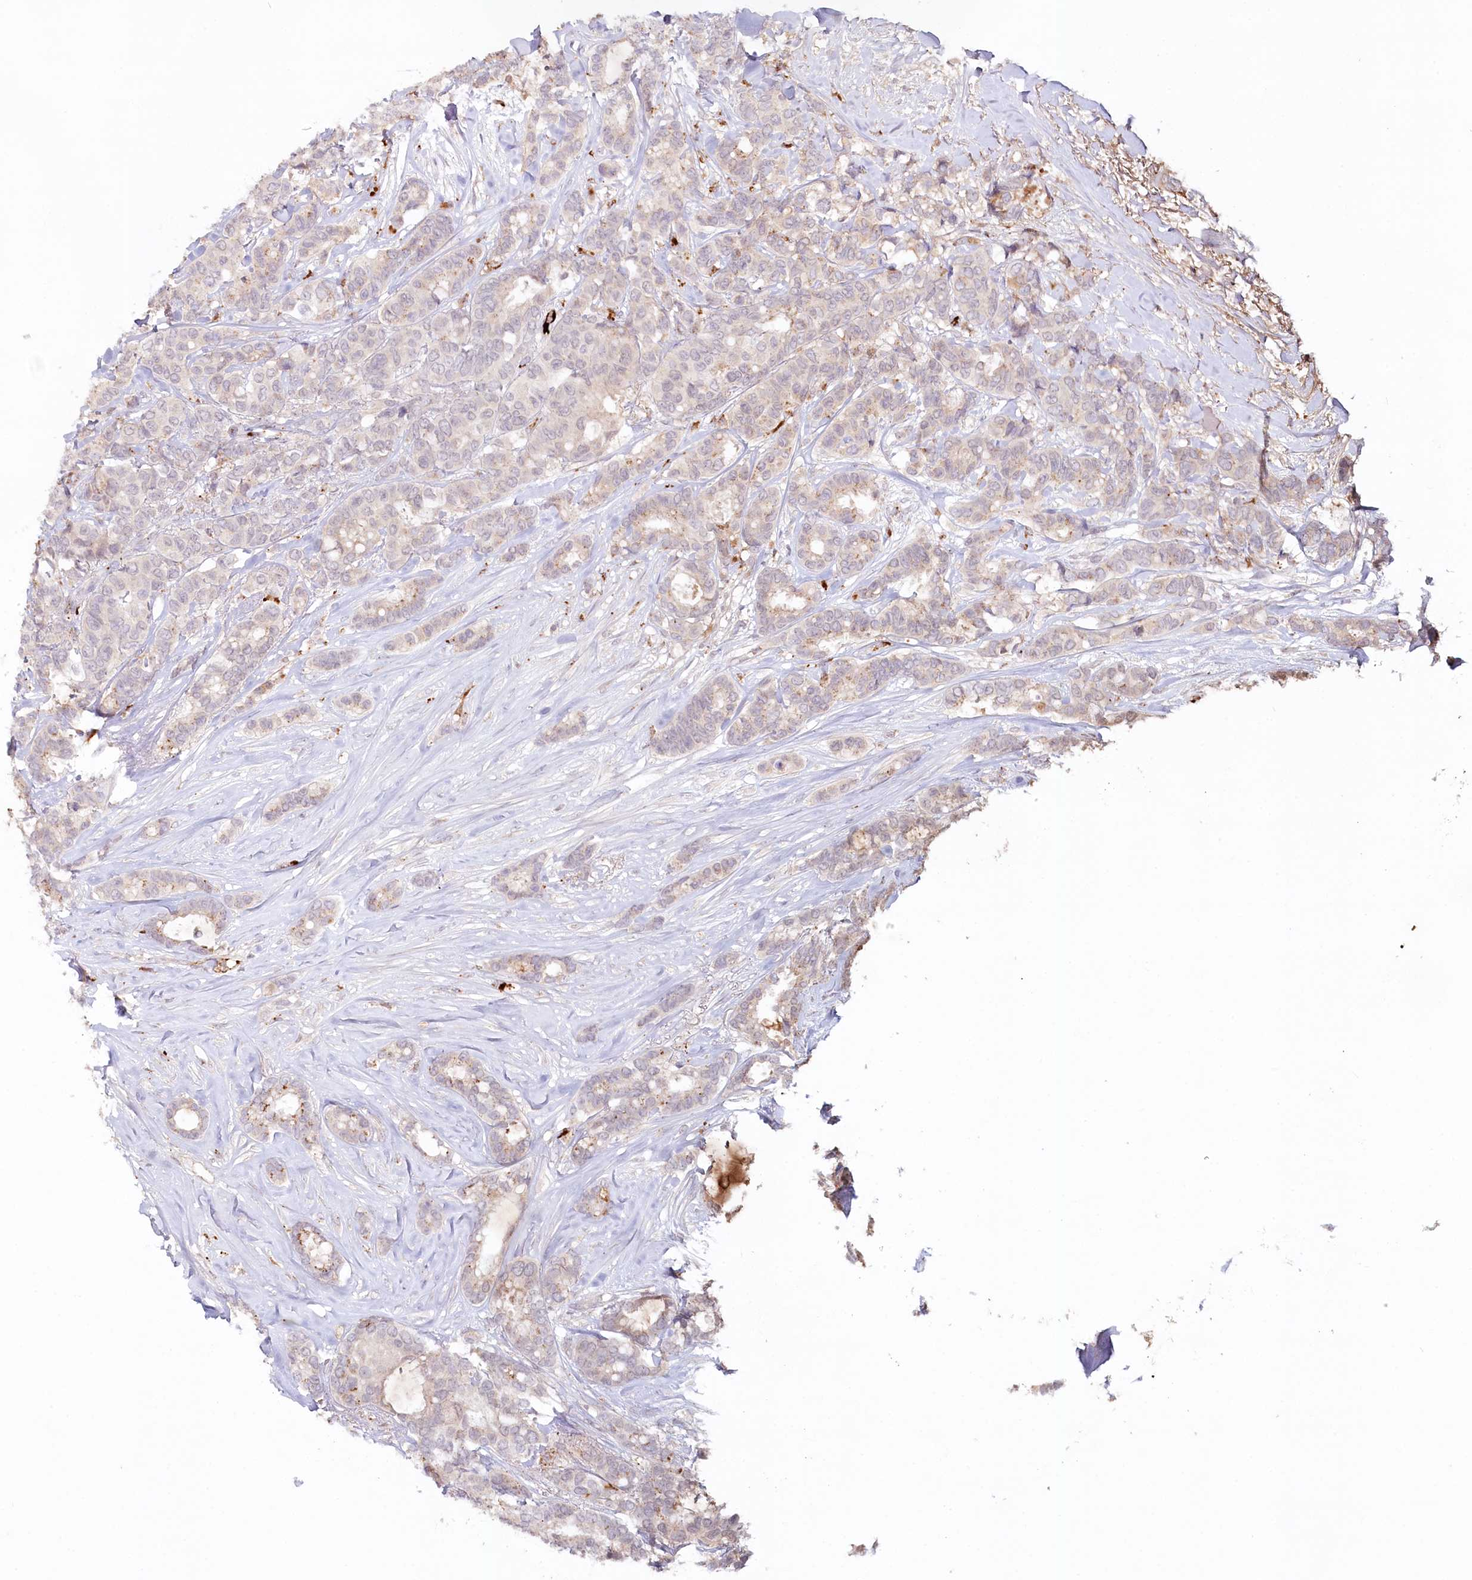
{"staining": {"intensity": "moderate", "quantity": "<25%", "location": "cytoplasmic/membranous"}, "tissue": "breast cancer", "cell_type": "Tumor cells", "image_type": "cancer", "snomed": [{"axis": "morphology", "description": "Duct carcinoma"}, {"axis": "topography", "description": "Breast"}], "caption": "Approximately <25% of tumor cells in human breast intraductal carcinoma display moderate cytoplasmic/membranous protein expression as visualized by brown immunohistochemical staining.", "gene": "PSAPL1", "patient": {"sex": "female", "age": 87}}